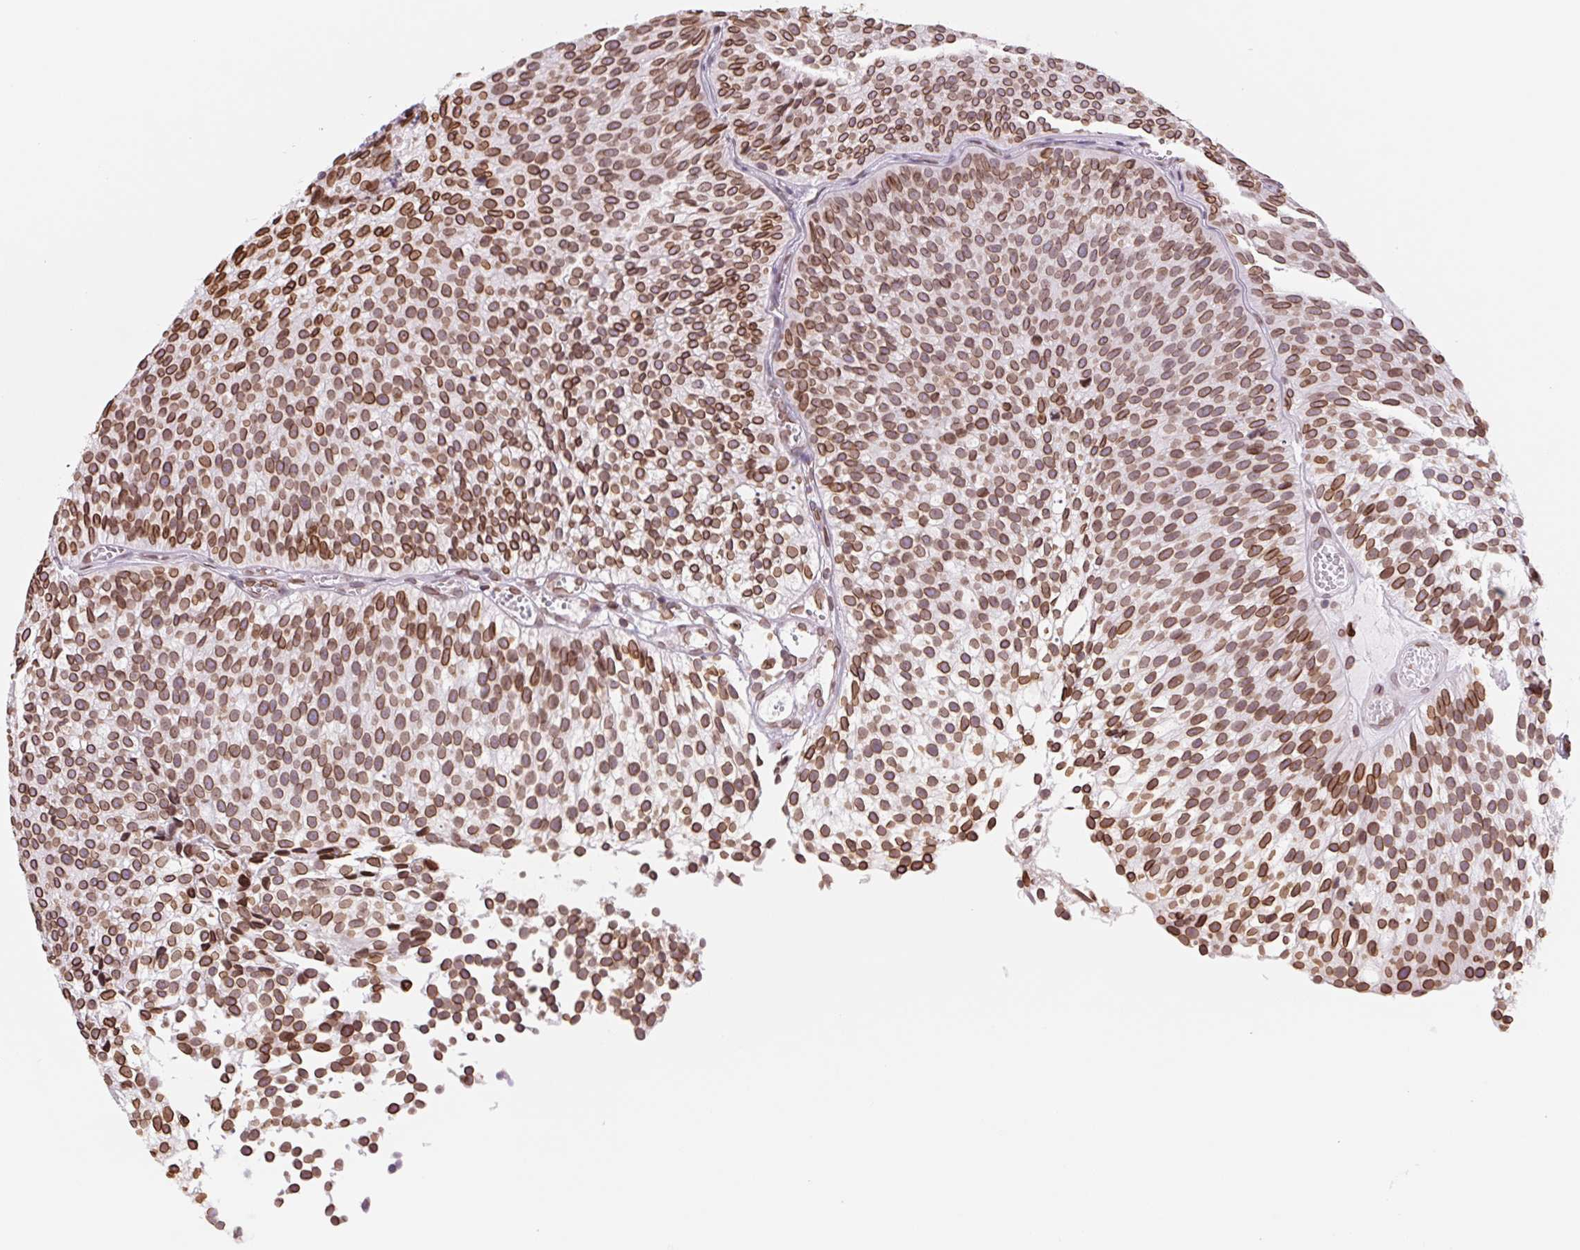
{"staining": {"intensity": "strong", "quantity": ">75%", "location": "cytoplasmic/membranous,nuclear"}, "tissue": "urothelial cancer", "cell_type": "Tumor cells", "image_type": "cancer", "snomed": [{"axis": "morphology", "description": "Urothelial carcinoma, Low grade"}, {"axis": "topography", "description": "Urinary bladder"}], "caption": "Strong cytoplasmic/membranous and nuclear positivity is appreciated in approximately >75% of tumor cells in urothelial carcinoma (low-grade).", "gene": "LMNB2", "patient": {"sex": "male", "age": 91}}